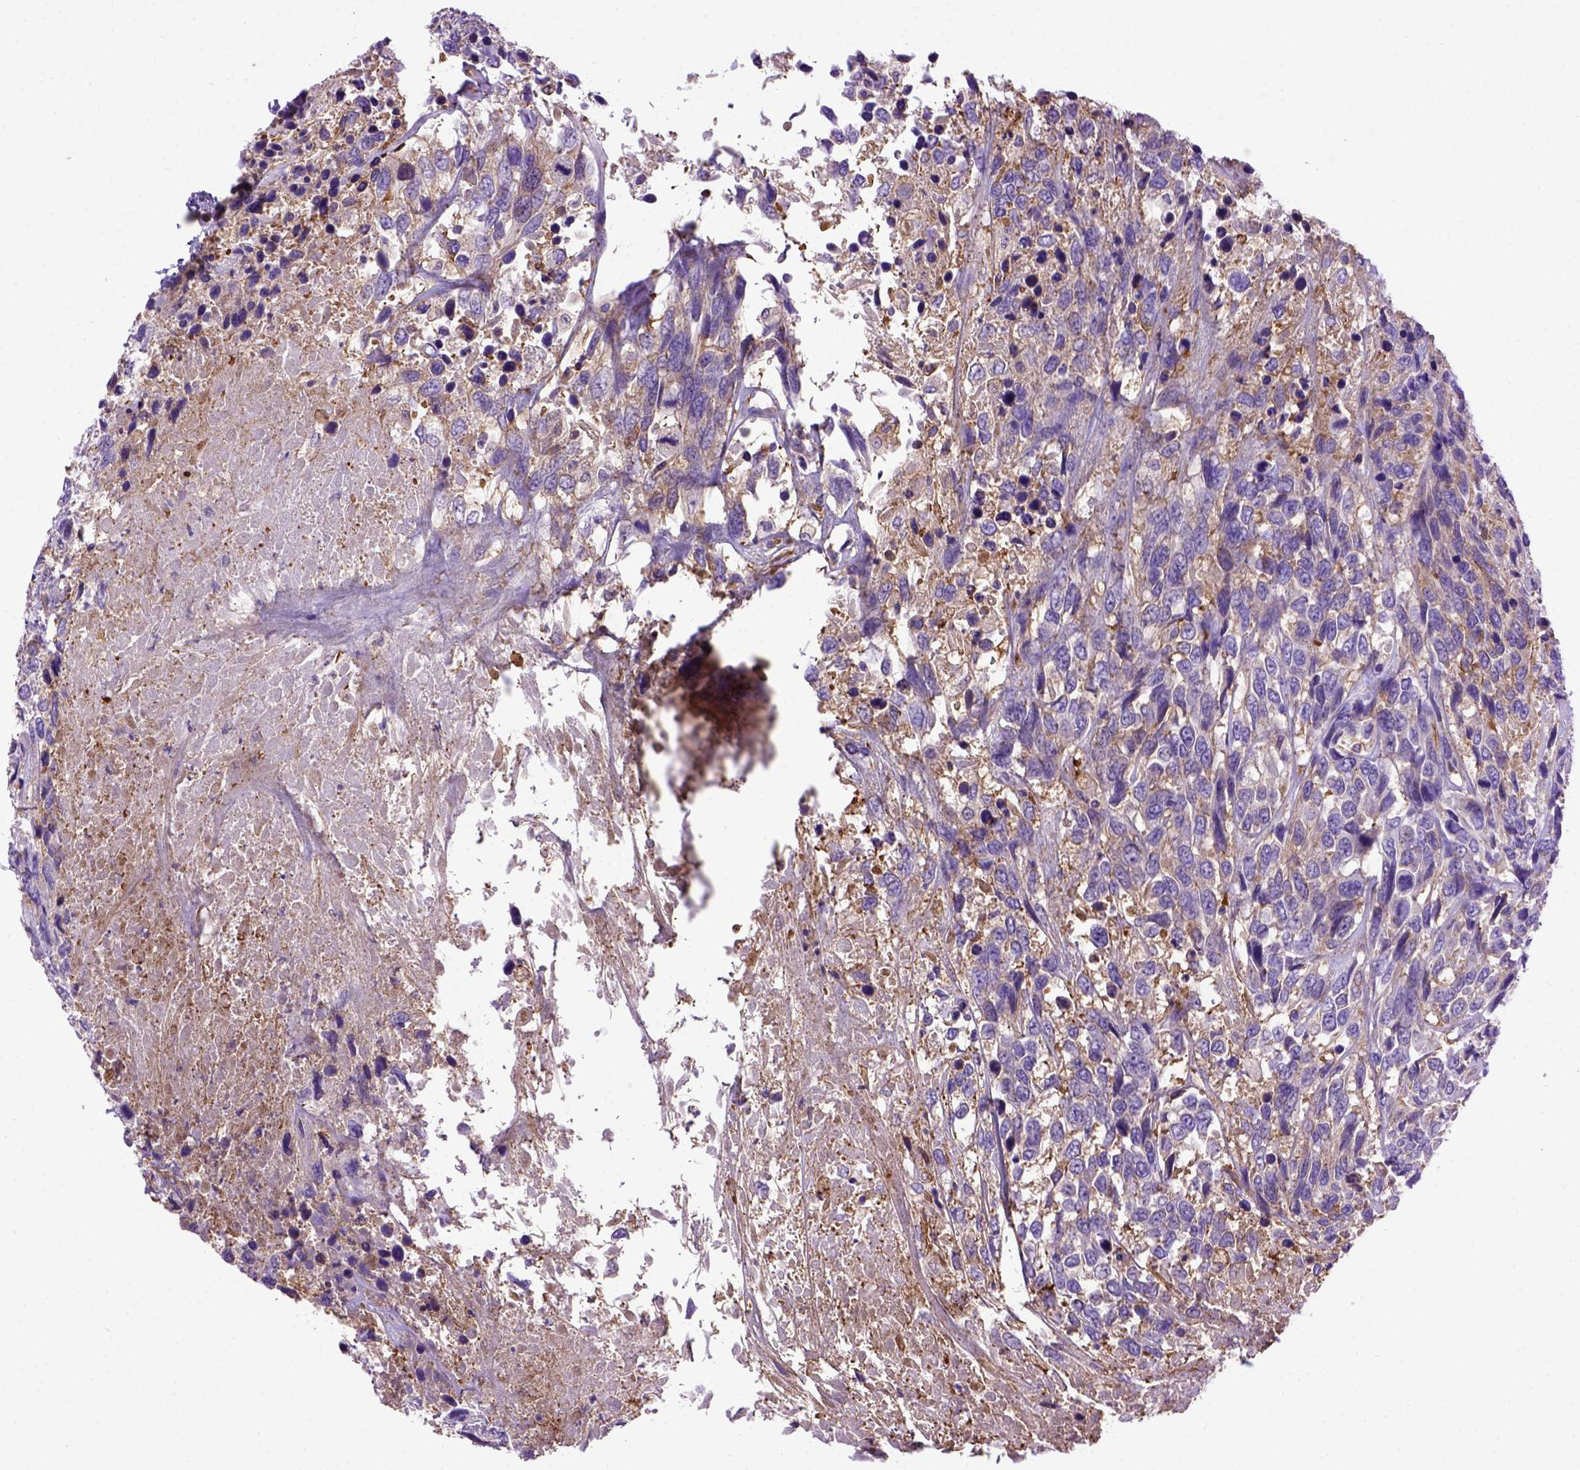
{"staining": {"intensity": "weak", "quantity": "<25%", "location": "cytoplasmic/membranous"}, "tissue": "urothelial cancer", "cell_type": "Tumor cells", "image_type": "cancer", "snomed": [{"axis": "morphology", "description": "Urothelial carcinoma, High grade"}, {"axis": "topography", "description": "Urinary bladder"}], "caption": "IHC photomicrograph of neoplastic tissue: high-grade urothelial carcinoma stained with DAB shows no significant protein staining in tumor cells.", "gene": "MVP", "patient": {"sex": "female", "age": 70}}